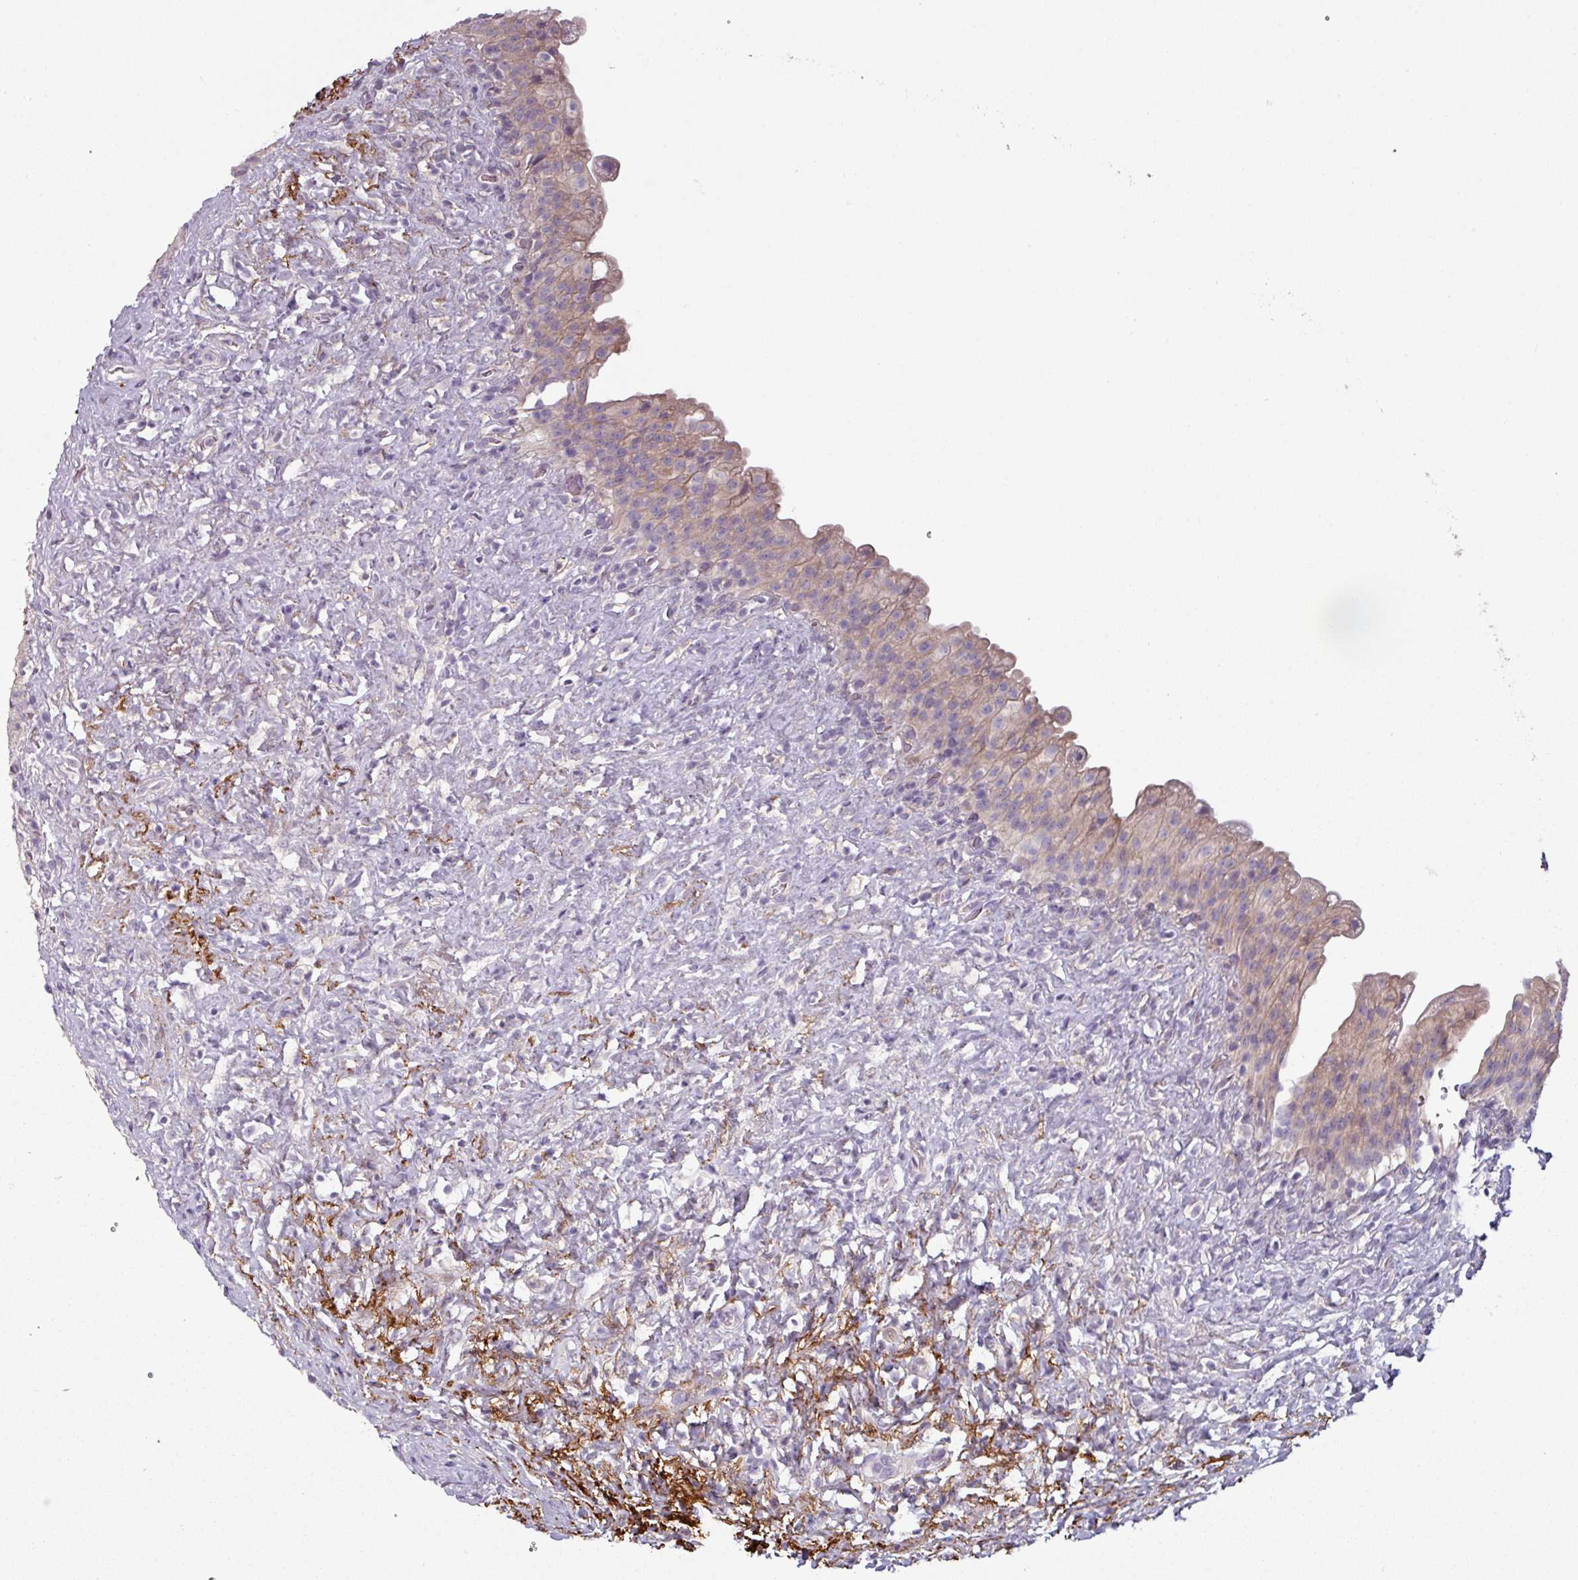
{"staining": {"intensity": "weak", "quantity": "25%-75%", "location": "cytoplasmic/membranous"}, "tissue": "urinary bladder", "cell_type": "Urothelial cells", "image_type": "normal", "snomed": [{"axis": "morphology", "description": "Normal tissue, NOS"}, {"axis": "topography", "description": "Urinary bladder"}], "caption": "Weak cytoplasmic/membranous protein positivity is present in approximately 25%-75% of urothelial cells in urinary bladder.", "gene": "MTMR14", "patient": {"sex": "female", "age": 27}}